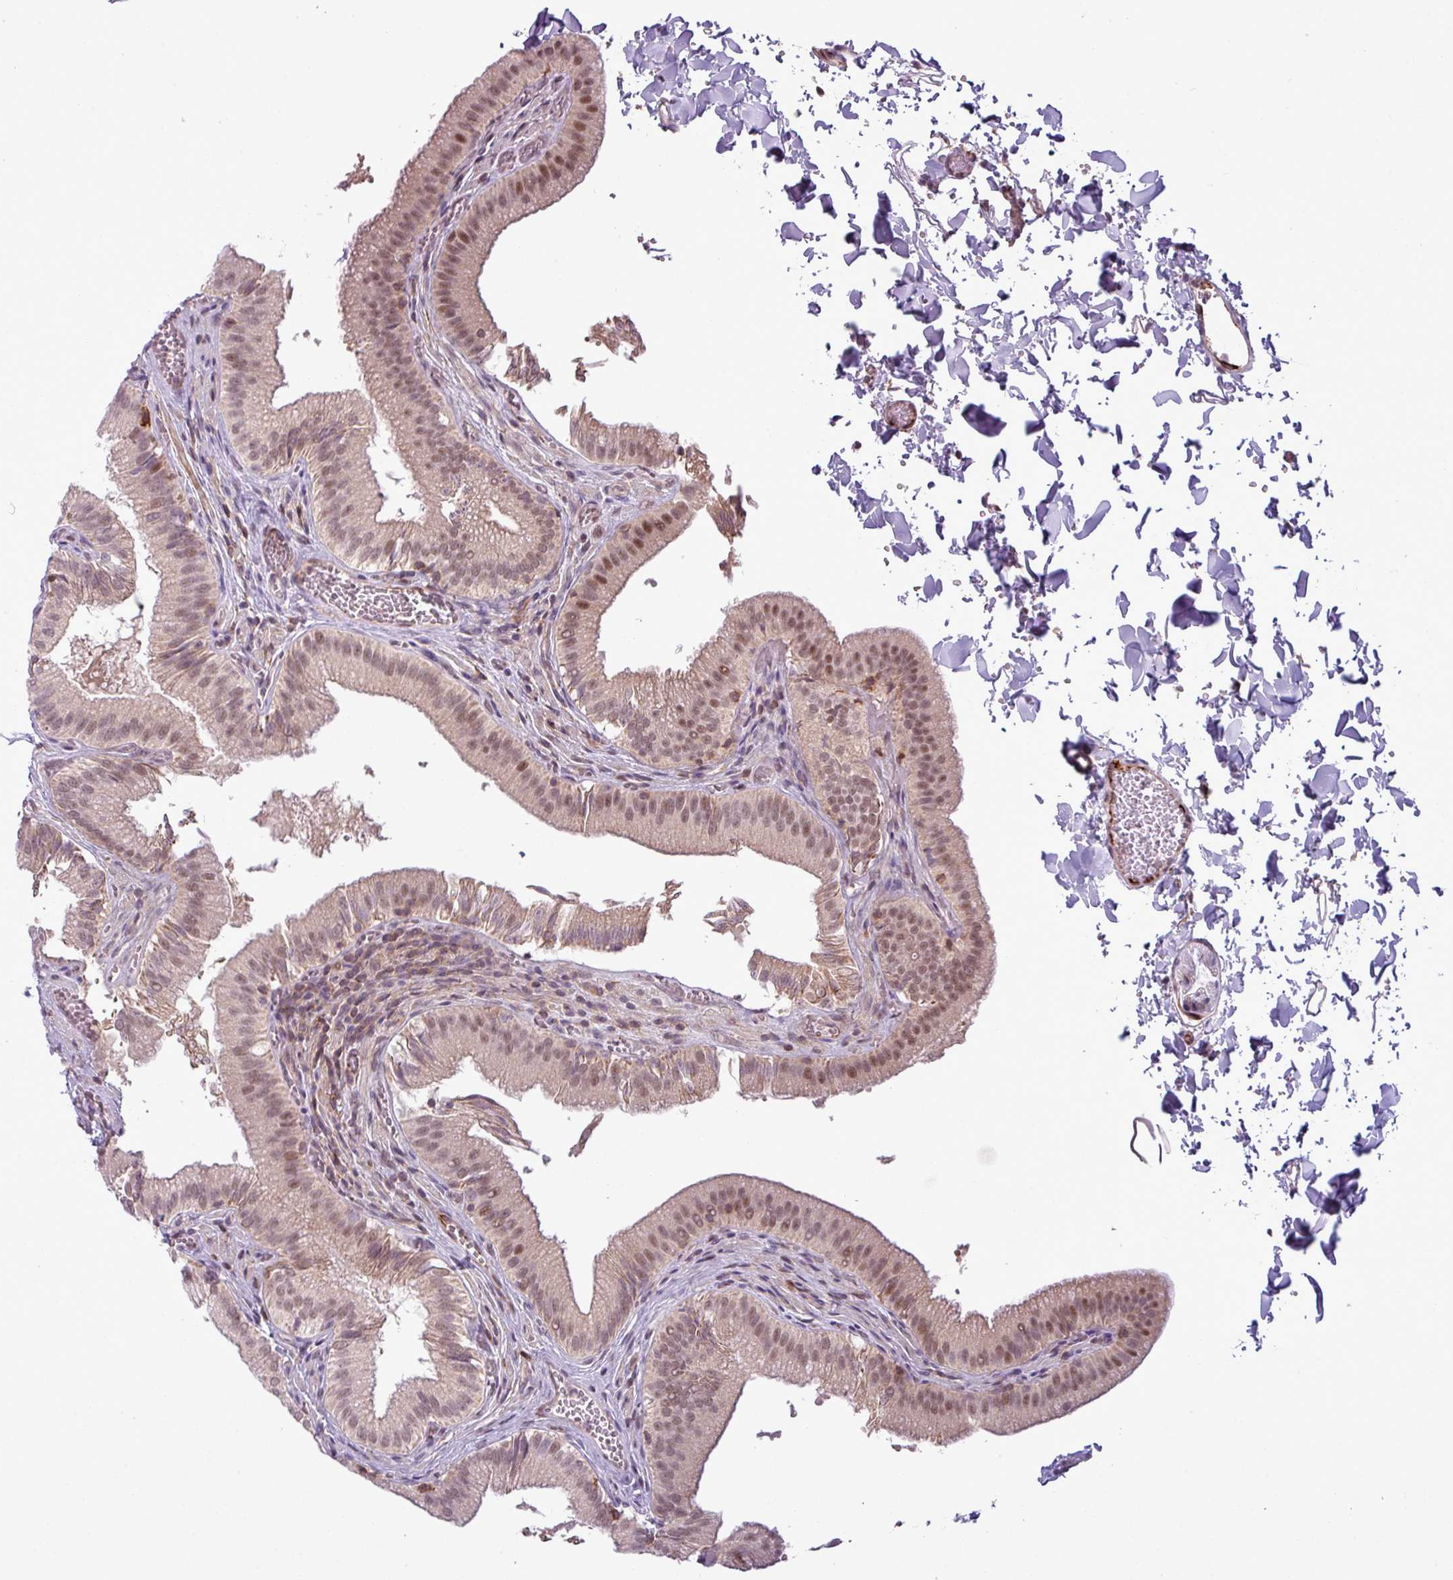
{"staining": {"intensity": "moderate", "quantity": ">75%", "location": "nuclear"}, "tissue": "gallbladder", "cell_type": "Glandular cells", "image_type": "normal", "snomed": [{"axis": "morphology", "description": "Normal tissue, NOS"}, {"axis": "topography", "description": "Gallbladder"}, {"axis": "topography", "description": "Peripheral nerve tissue"}], "caption": "An immunohistochemistry micrograph of normal tissue is shown. Protein staining in brown highlights moderate nuclear positivity in gallbladder within glandular cells.", "gene": "ZC2HC1C", "patient": {"sex": "male", "age": 17}}